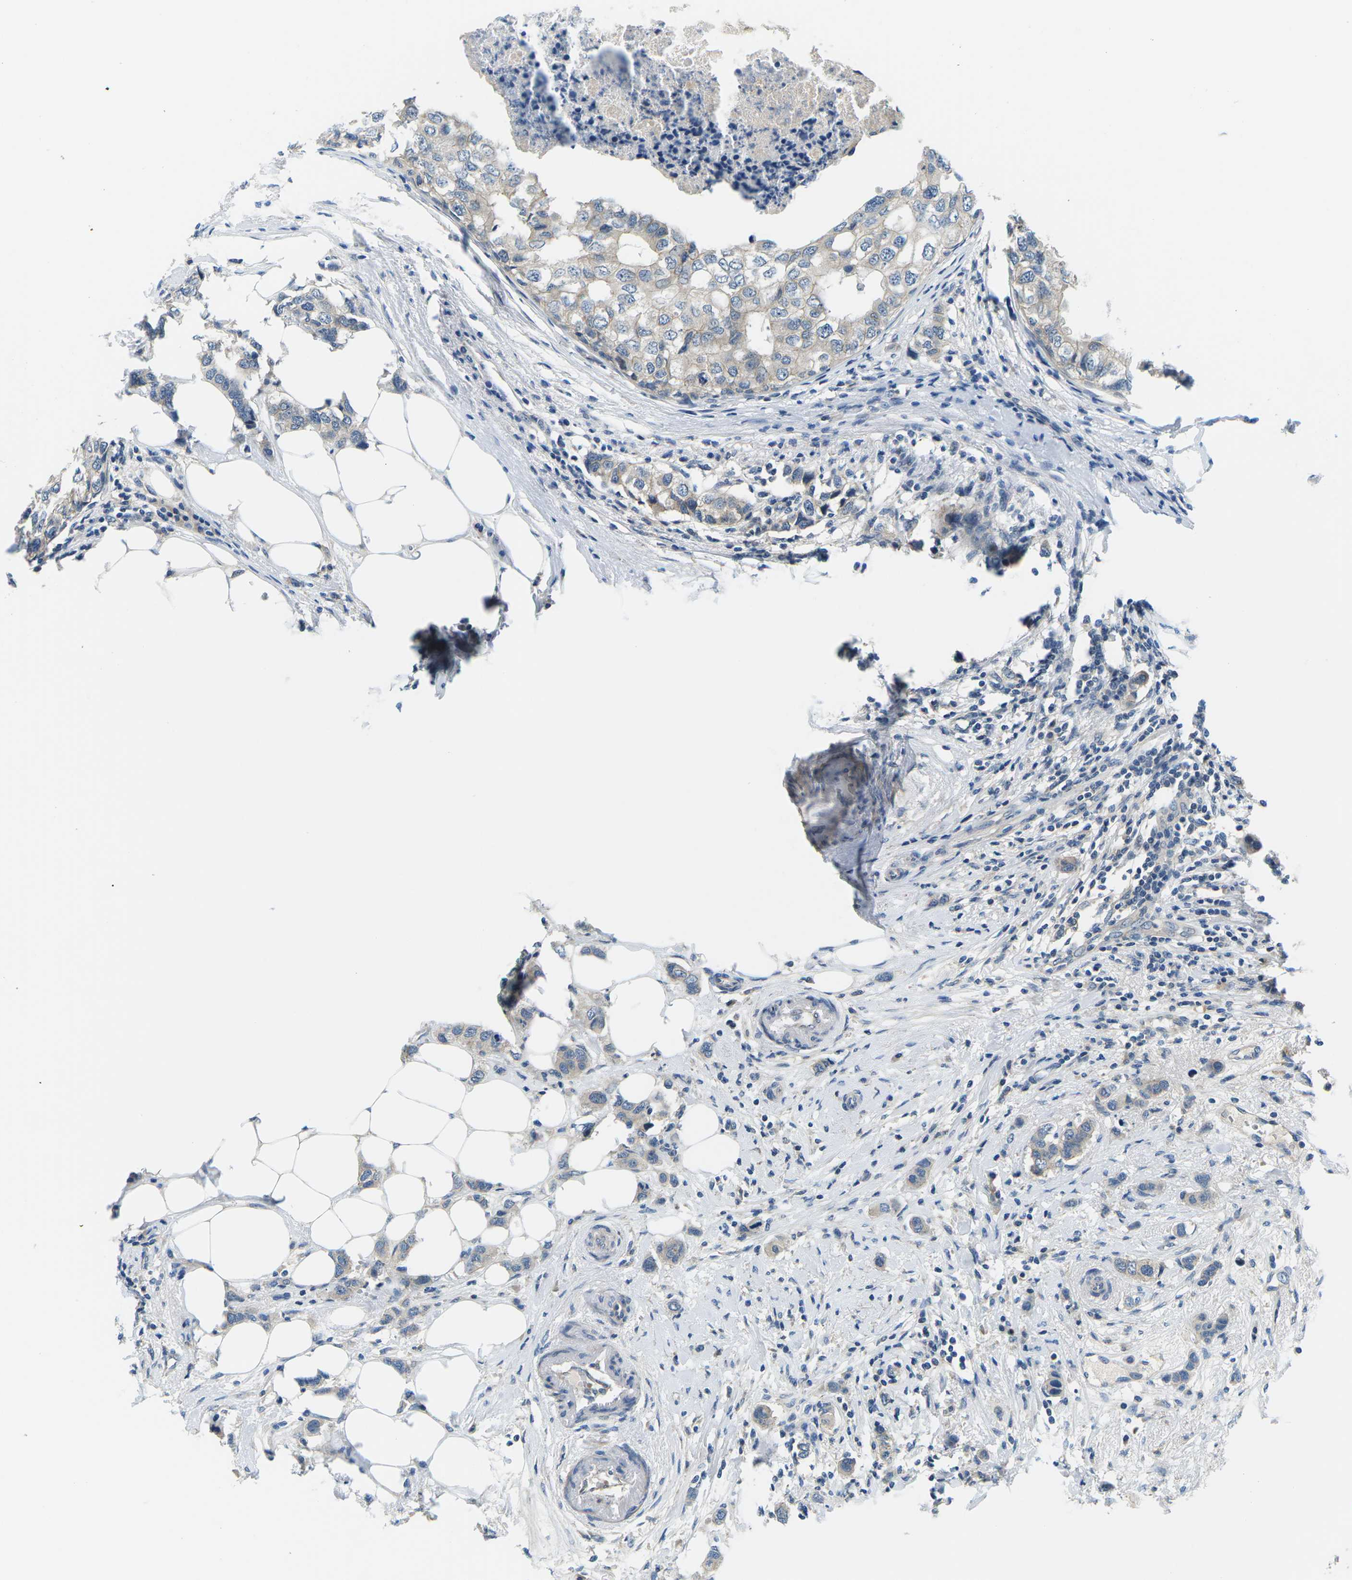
{"staining": {"intensity": "weak", "quantity": "<25%", "location": "cytoplasmic/membranous"}, "tissue": "breast cancer", "cell_type": "Tumor cells", "image_type": "cancer", "snomed": [{"axis": "morphology", "description": "Duct carcinoma"}, {"axis": "topography", "description": "Breast"}], "caption": "A micrograph of breast cancer (invasive ductal carcinoma) stained for a protein displays no brown staining in tumor cells.", "gene": "CTNND1", "patient": {"sex": "female", "age": 50}}